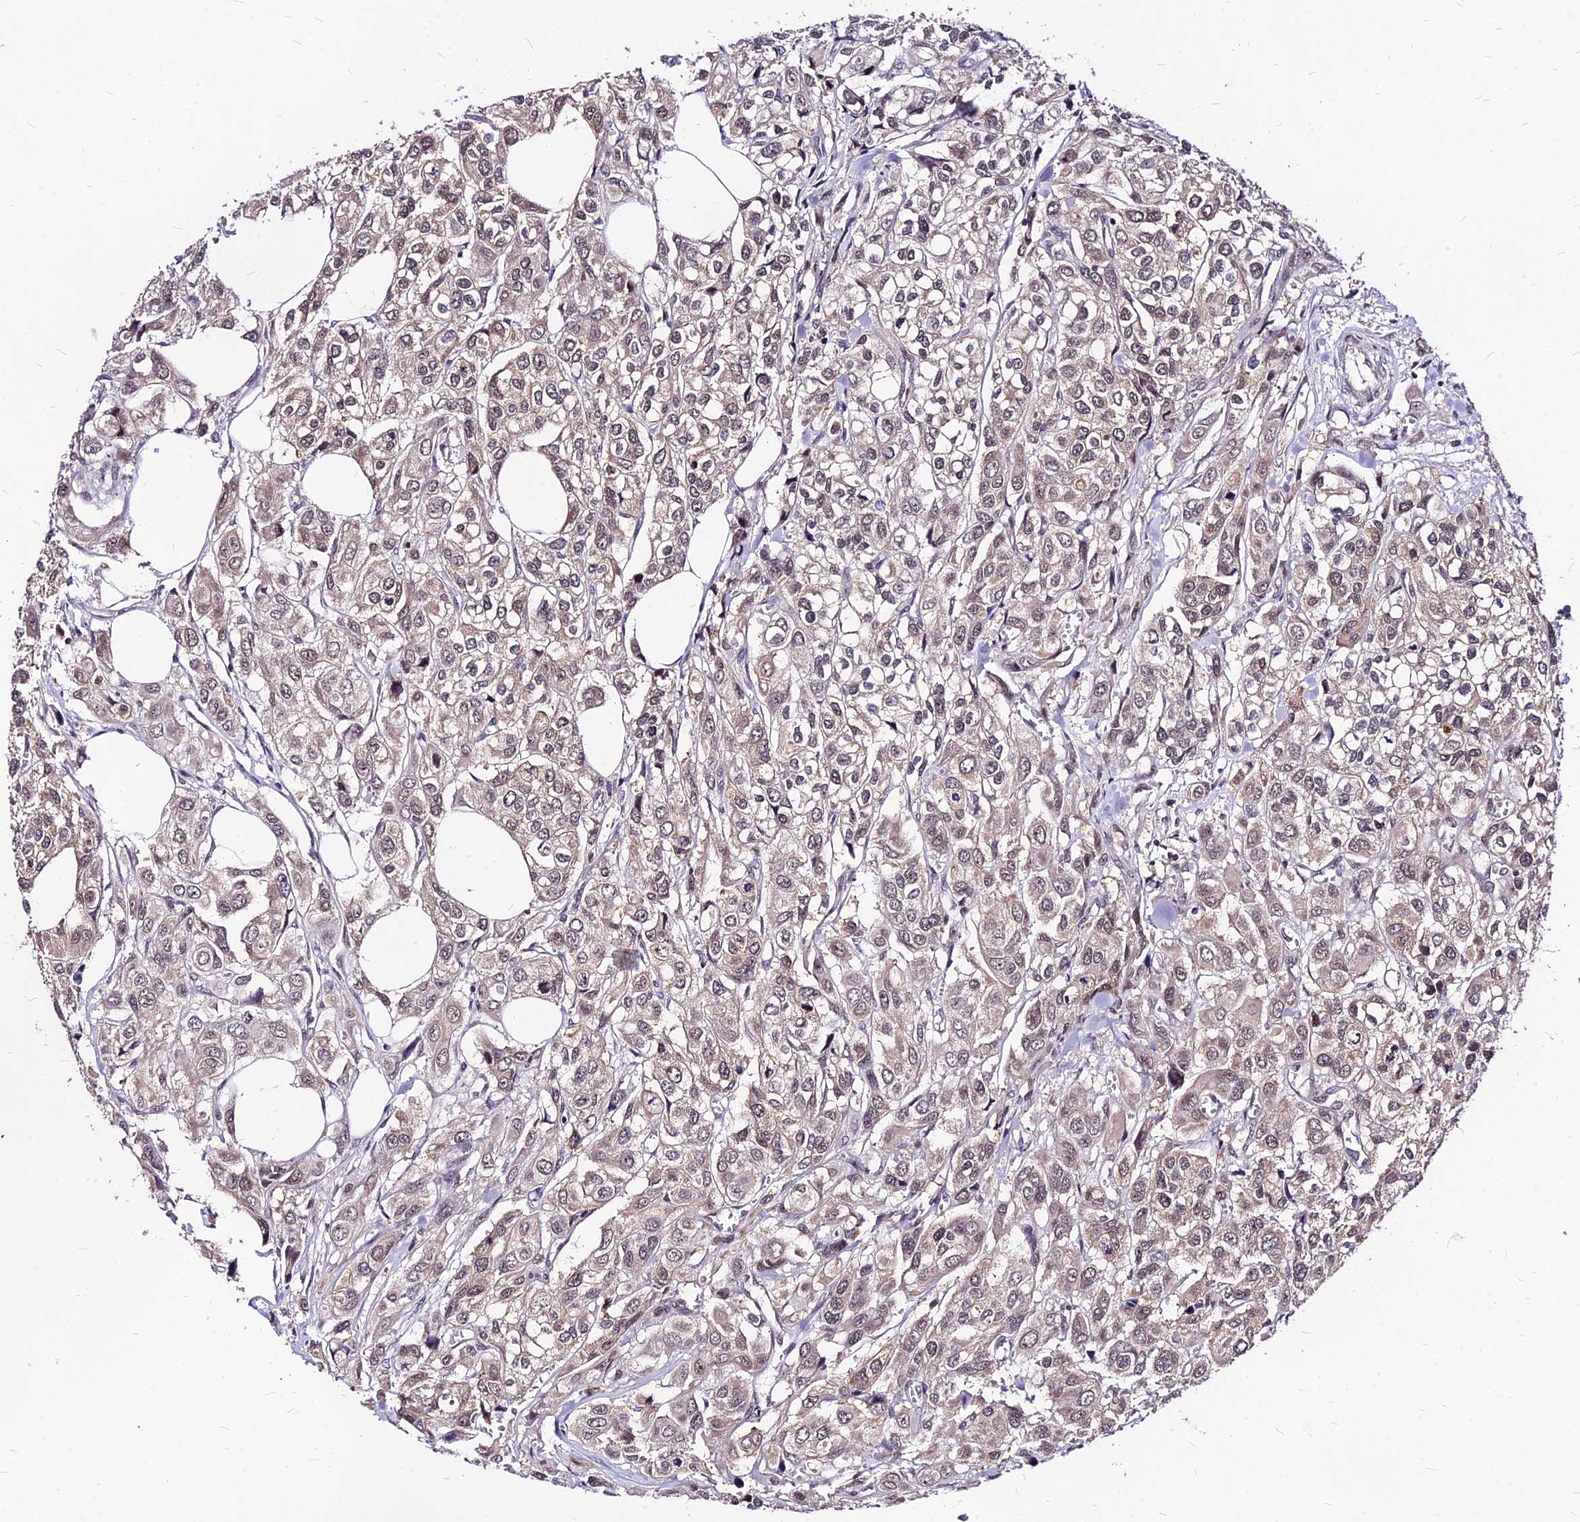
{"staining": {"intensity": "weak", "quantity": "25%-75%", "location": "cytoplasmic/membranous,nuclear"}, "tissue": "urothelial cancer", "cell_type": "Tumor cells", "image_type": "cancer", "snomed": [{"axis": "morphology", "description": "Urothelial carcinoma, High grade"}, {"axis": "topography", "description": "Urinary bladder"}], "caption": "A photomicrograph of high-grade urothelial carcinoma stained for a protein reveals weak cytoplasmic/membranous and nuclear brown staining in tumor cells. The staining is performed using DAB (3,3'-diaminobenzidine) brown chromogen to label protein expression. The nuclei are counter-stained blue using hematoxylin.", "gene": "DDX55", "patient": {"sex": "male", "age": 67}}